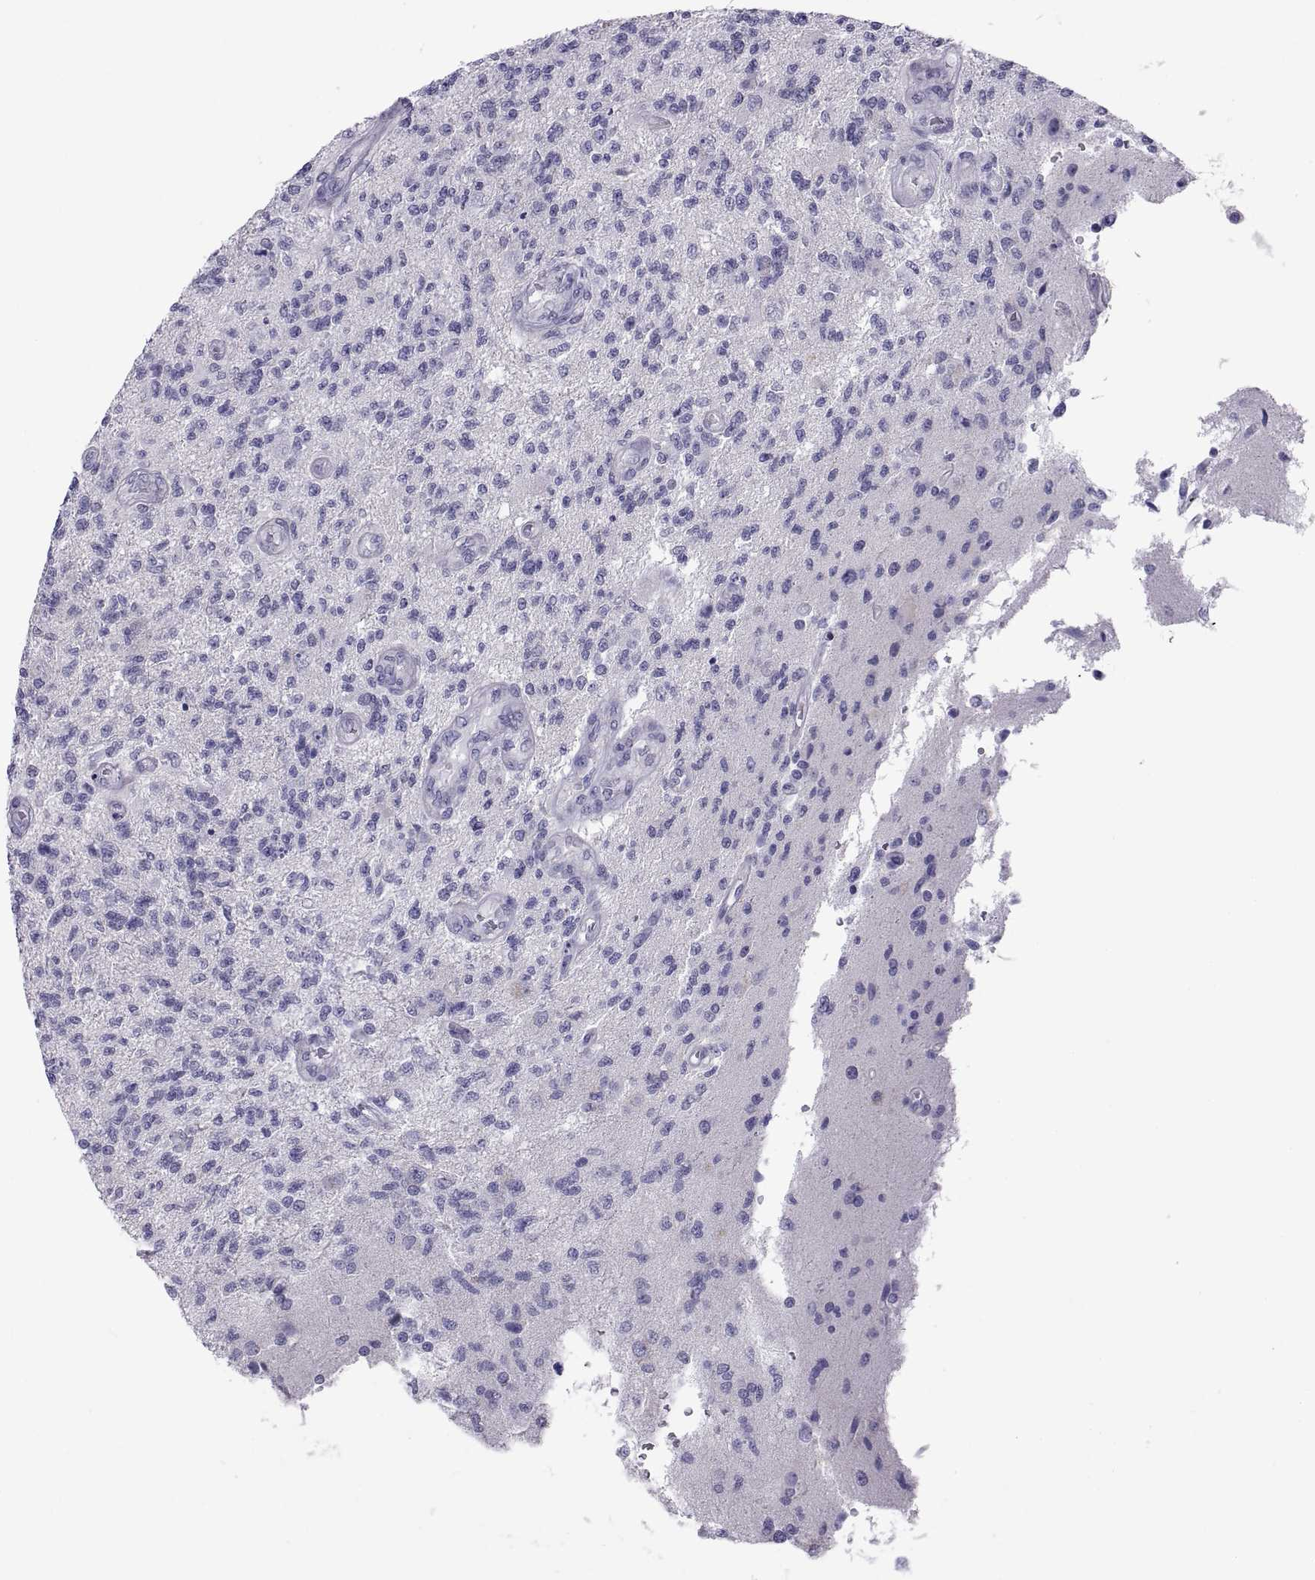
{"staining": {"intensity": "negative", "quantity": "none", "location": "none"}, "tissue": "glioma", "cell_type": "Tumor cells", "image_type": "cancer", "snomed": [{"axis": "morphology", "description": "Glioma, malignant, High grade"}, {"axis": "topography", "description": "Brain"}], "caption": "IHC photomicrograph of neoplastic tissue: glioma stained with DAB shows no significant protein staining in tumor cells.", "gene": "RNASE12", "patient": {"sex": "male", "age": 56}}